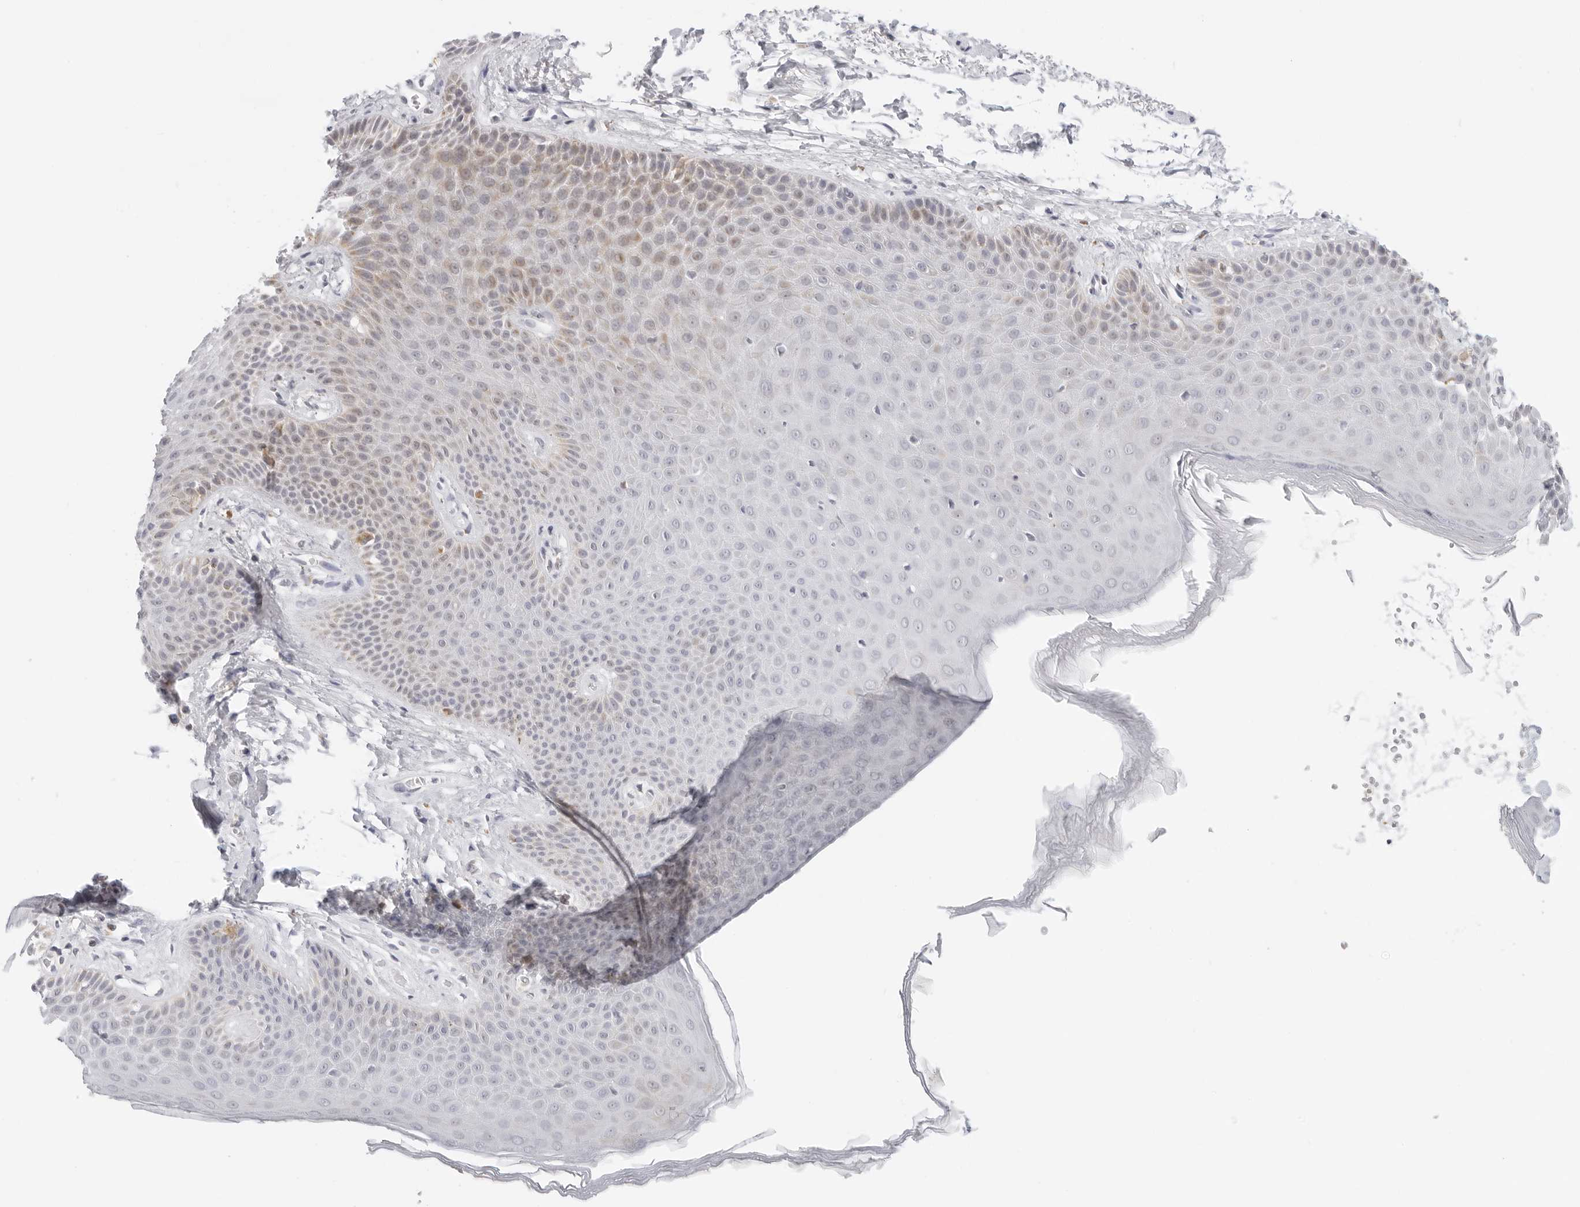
{"staining": {"intensity": "moderate", "quantity": "<25%", "location": "cytoplasmic/membranous"}, "tissue": "skin", "cell_type": "Epidermal cells", "image_type": "normal", "snomed": [{"axis": "morphology", "description": "Normal tissue, NOS"}, {"axis": "topography", "description": "Anal"}], "caption": "Immunohistochemical staining of normal skin exhibits <25% levels of moderate cytoplasmic/membranous protein positivity in approximately <25% of epidermal cells. (Brightfield microscopy of DAB IHC at high magnification).", "gene": "CIART", "patient": {"sex": "male", "age": 74}}